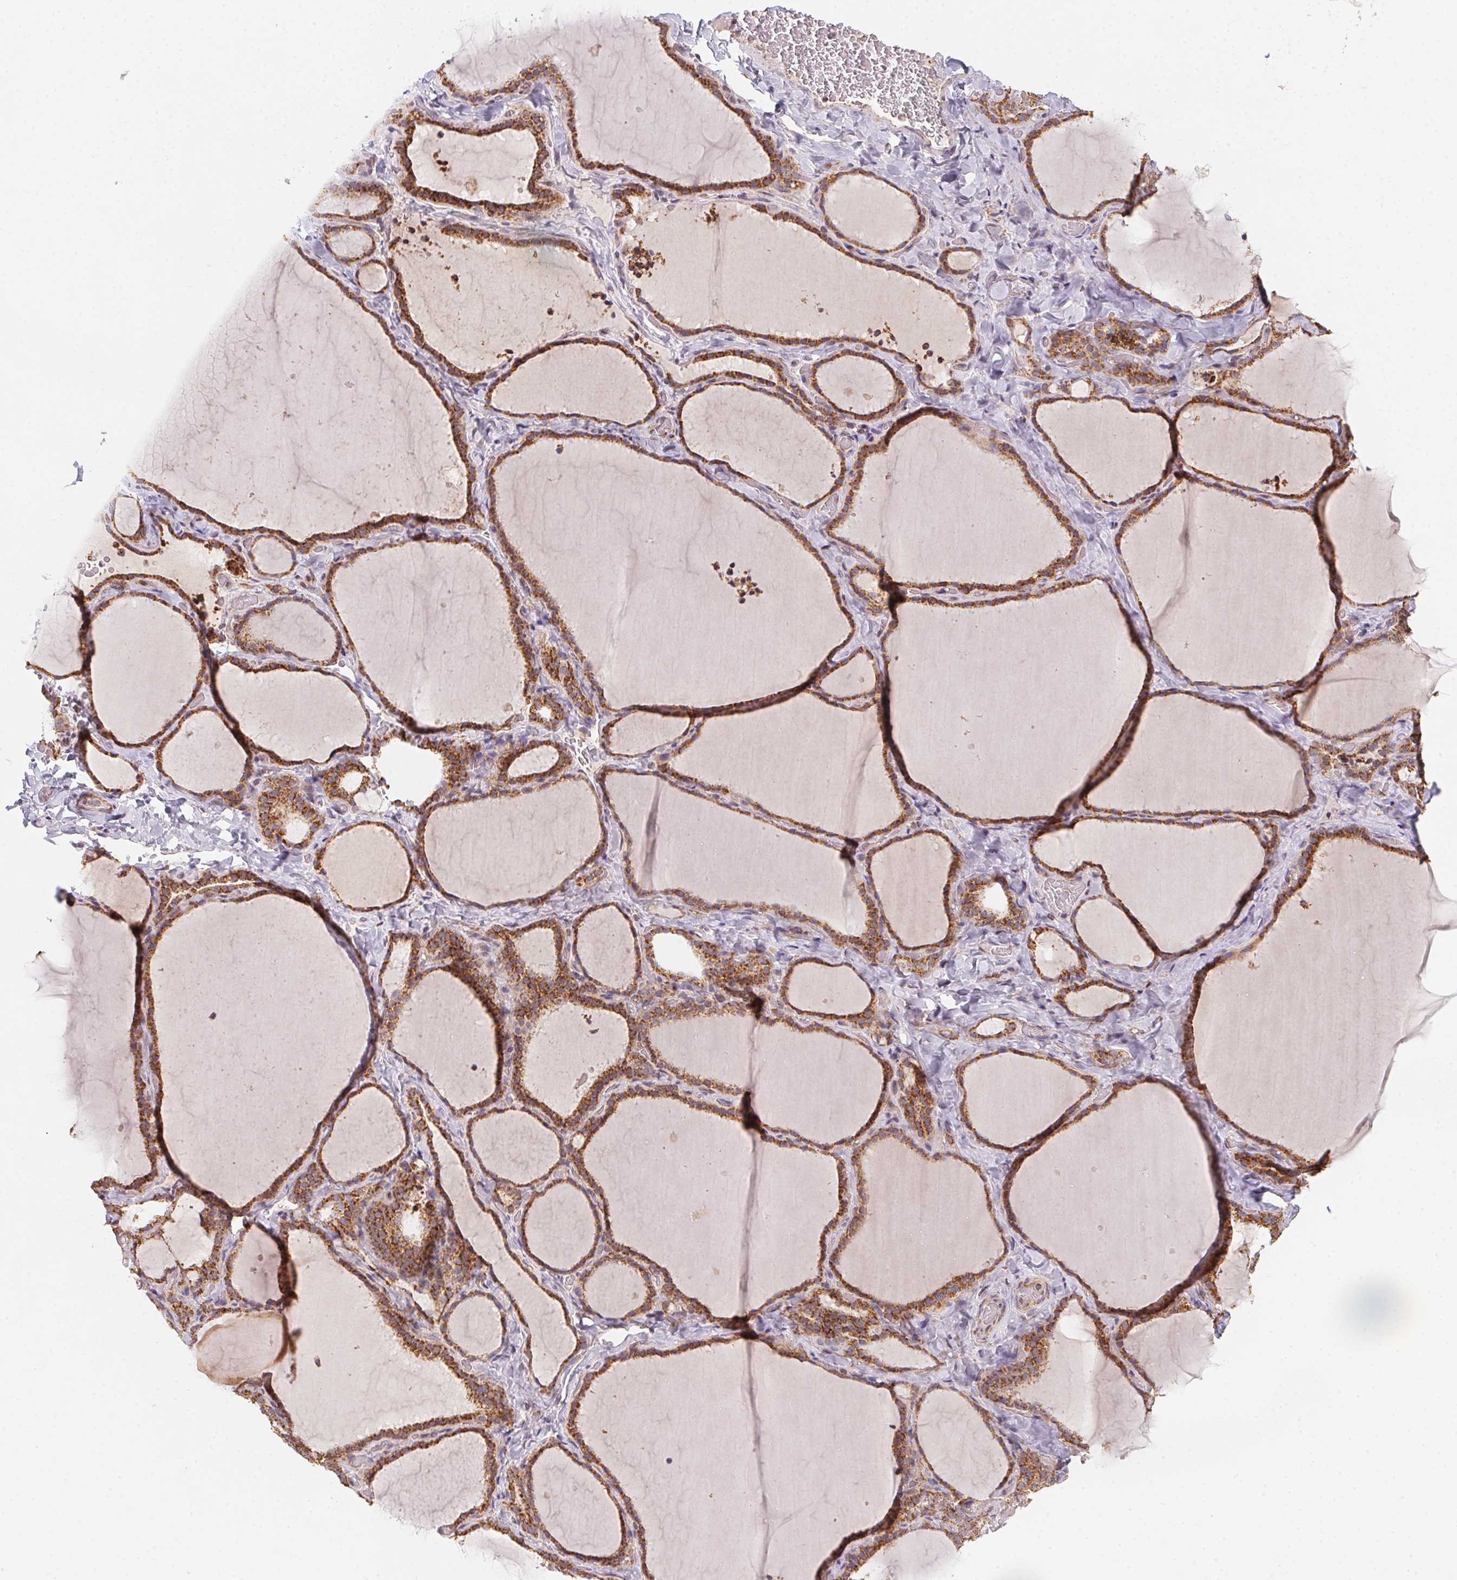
{"staining": {"intensity": "moderate", "quantity": ">75%", "location": "cytoplasmic/membranous"}, "tissue": "thyroid gland", "cell_type": "Glandular cells", "image_type": "normal", "snomed": [{"axis": "morphology", "description": "Normal tissue, NOS"}, {"axis": "topography", "description": "Thyroid gland"}], "caption": "Brown immunohistochemical staining in unremarkable thyroid gland exhibits moderate cytoplasmic/membranous expression in approximately >75% of glandular cells. The protein of interest is shown in brown color, while the nuclei are stained blue.", "gene": "NDUFS6", "patient": {"sex": "female", "age": 22}}